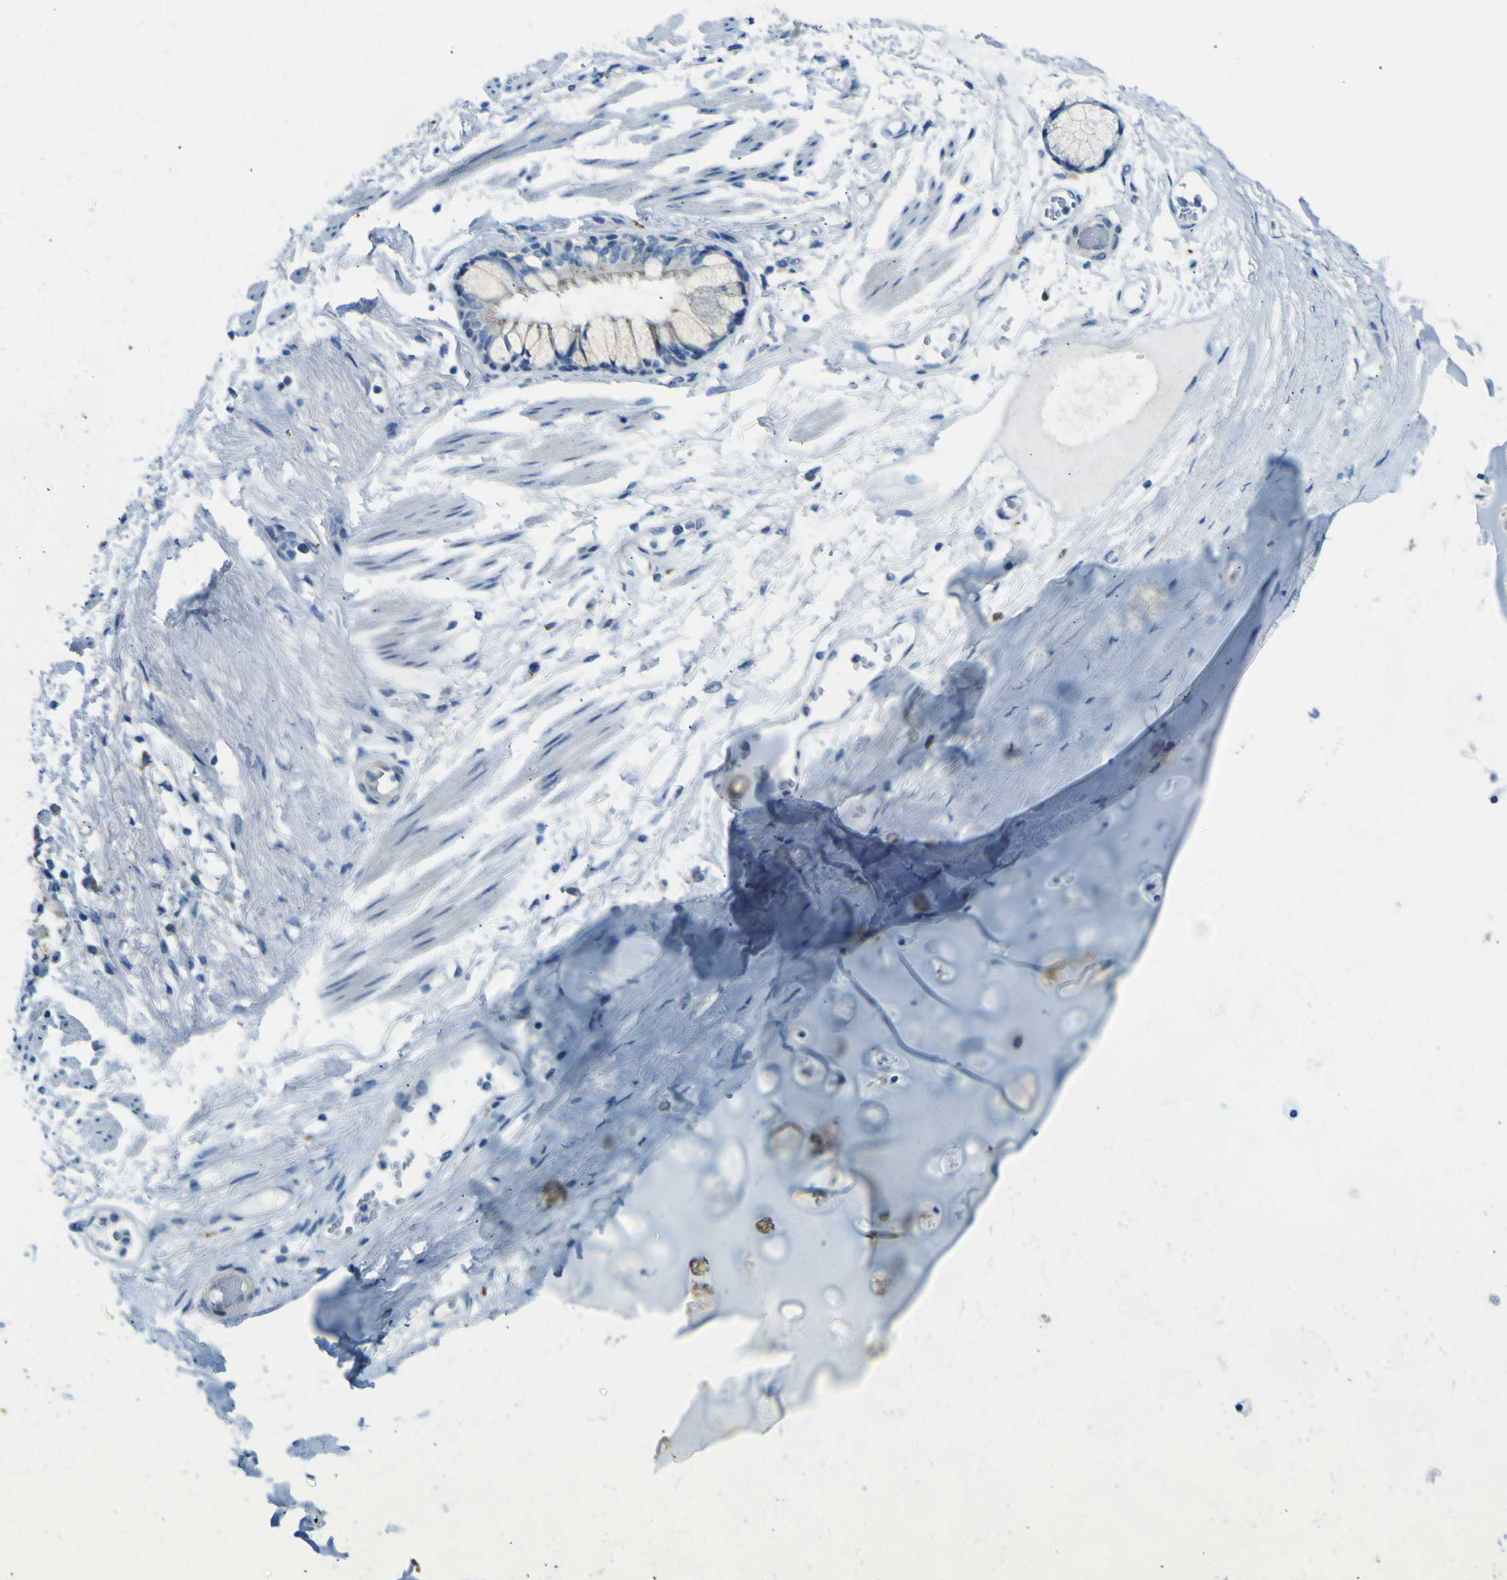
{"staining": {"intensity": "weak", "quantity": "25%-75%", "location": "cytoplasmic/membranous"}, "tissue": "adipose tissue", "cell_type": "Adipocytes", "image_type": "normal", "snomed": [{"axis": "morphology", "description": "Normal tissue, NOS"}, {"axis": "topography", "description": "Cartilage tissue"}, {"axis": "topography", "description": "Bronchus"}], "caption": "Adipocytes exhibit low levels of weak cytoplasmic/membranous expression in approximately 25%-75% of cells in benign adipose tissue.", "gene": "PDE9A", "patient": {"sex": "female", "age": 73}}